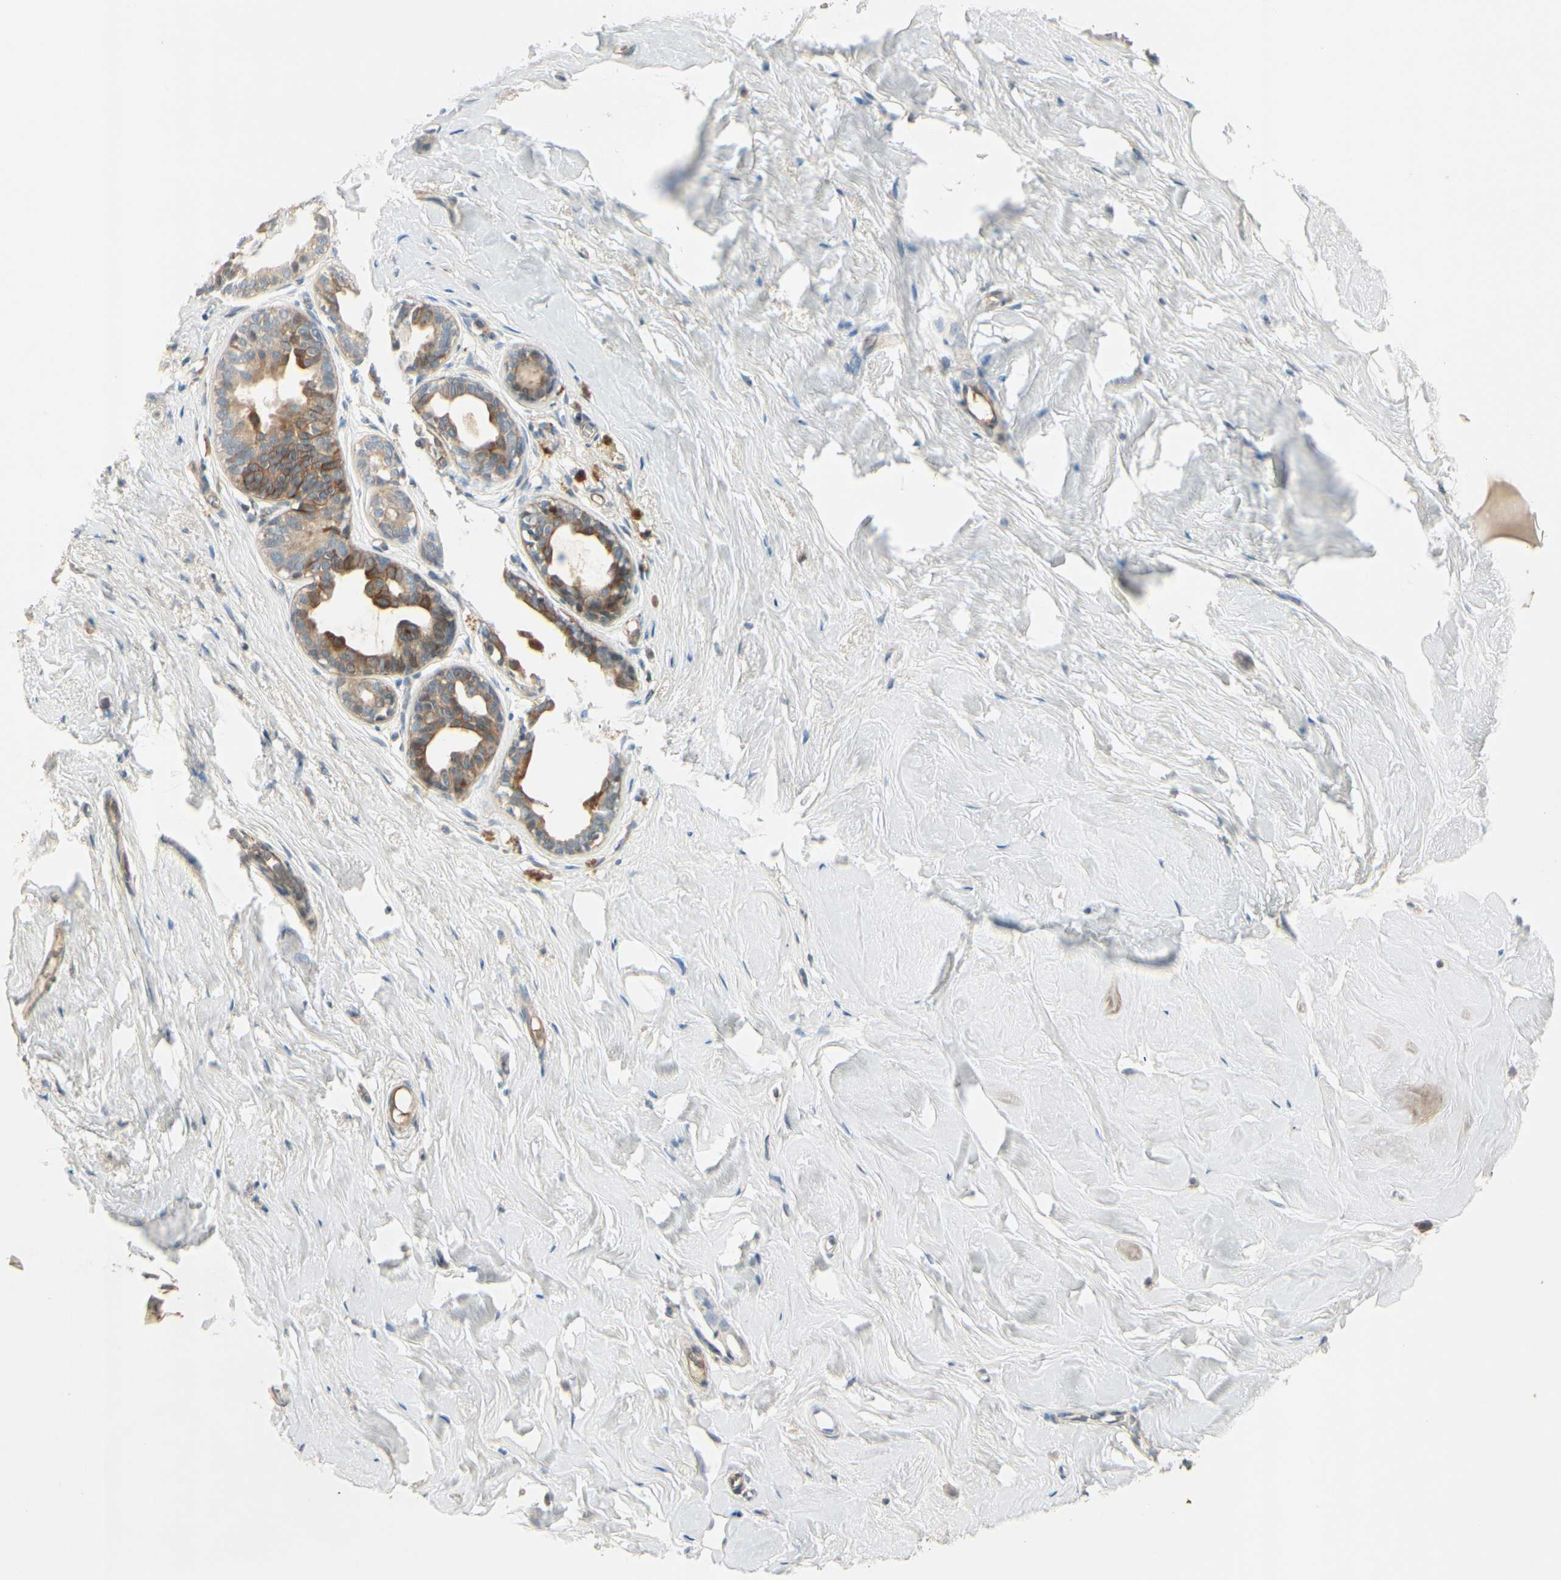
{"staining": {"intensity": "weak", "quantity": "25%-75%", "location": "cytoplasmic/membranous"}, "tissue": "breast", "cell_type": "Adipocytes", "image_type": "normal", "snomed": [{"axis": "morphology", "description": "Normal tissue, NOS"}, {"axis": "topography", "description": "Breast"}], "caption": "Protein expression analysis of unremarkable breast displays weak cytoplasmic/membranous expression in approximately 25%-75% of adipocytes. Nuclei are stained in blue.", "gene": "PPP3CB", "patient": {"sex": "female", "age": 75}}